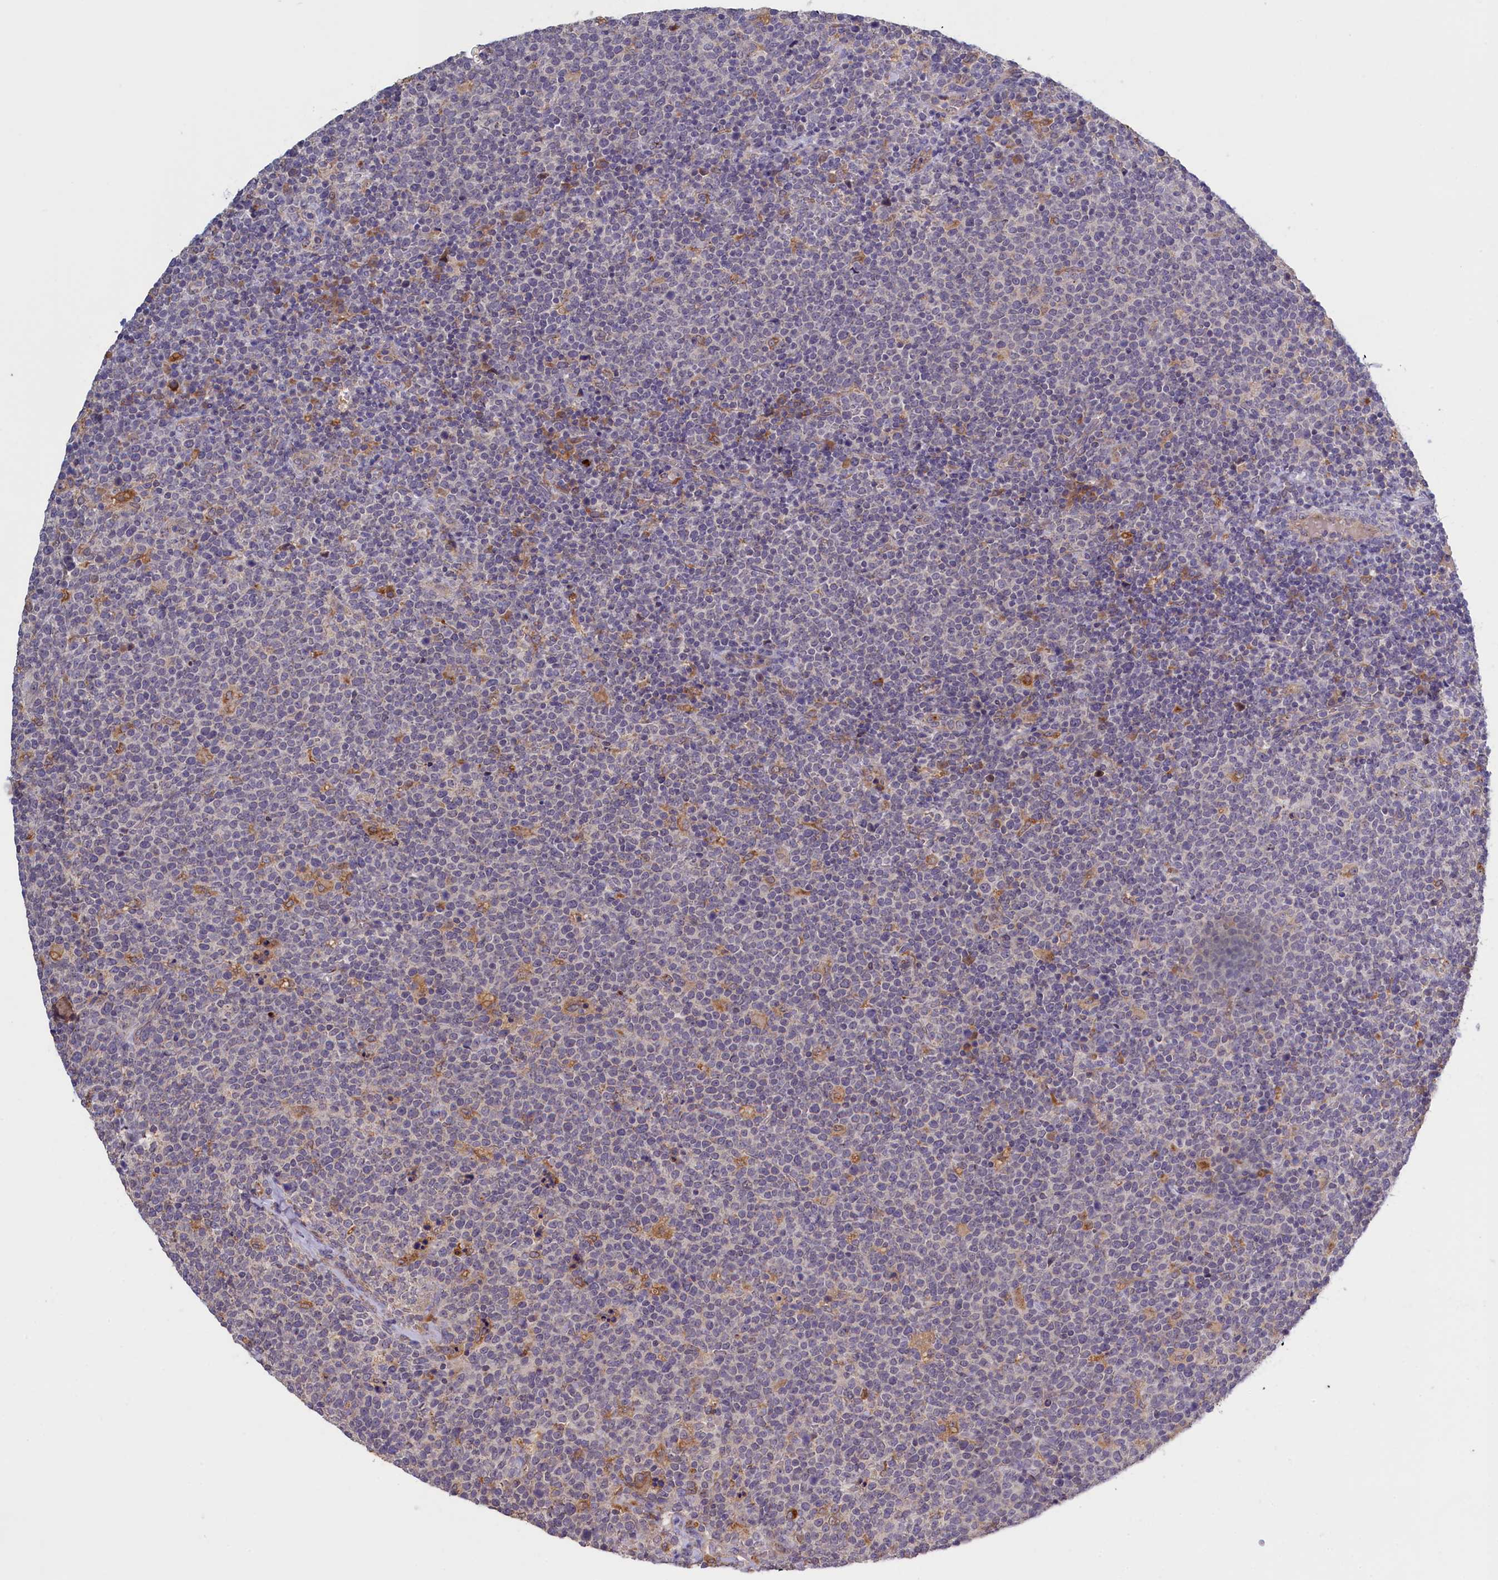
{"staining": {"intensity": "negative", "quantity": "none", "location": "none"}, "tissue": "lymphoma", "cell_type": "Tumor cells", "image_type": "cancer", "snomed": [{"axis": "morphology", "description": "Malignant lymphoma, non-Hodgkin's type, High grade"}, {"axis": "topography", "description": "Lymph node"}], "caption": "Tumor cells are negative for protein expression in human malignant lymphoma, non-Hodgkin's type (high-grade).", "gene": "COL19A1", "patient": {"sex": "male", "age": 61}}